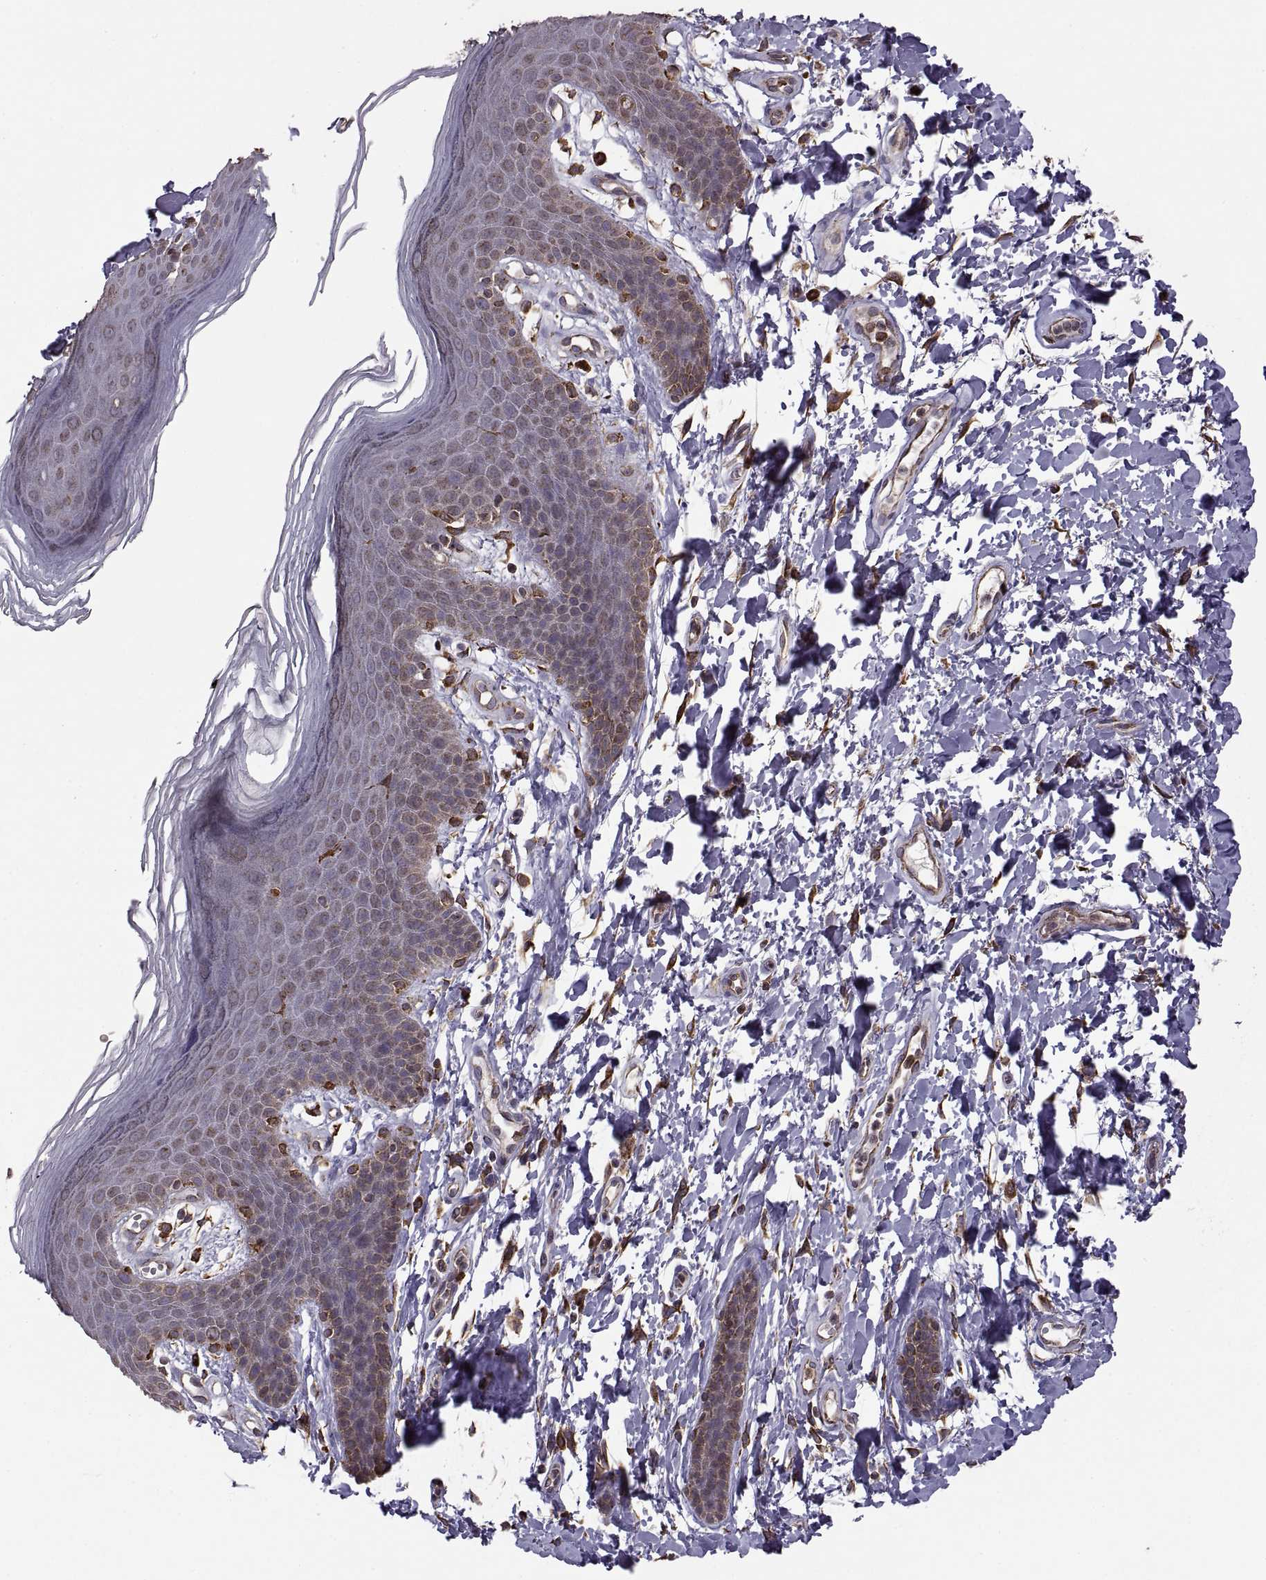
{"staining": {"intensity": "strong", "quantity": "<25%", "location": "cytoplasmic/membranous"}, "tissue": "skin", "cell_type": "Epidermal cells", "image_type": "normal", "snomed": [{"axis": "morphology", "description": "Normal tissue, NOS"}, {"axis": "topography", "description": "Anal"}], "caption": "Strong cytoplasmic/membranous staining for a protein is present in approximately <25% of epidermal cells of unremarkable skin using immunohistochemistry.", "gene": "PDIA3", "patient": {"sex": "male", "age": 53}}